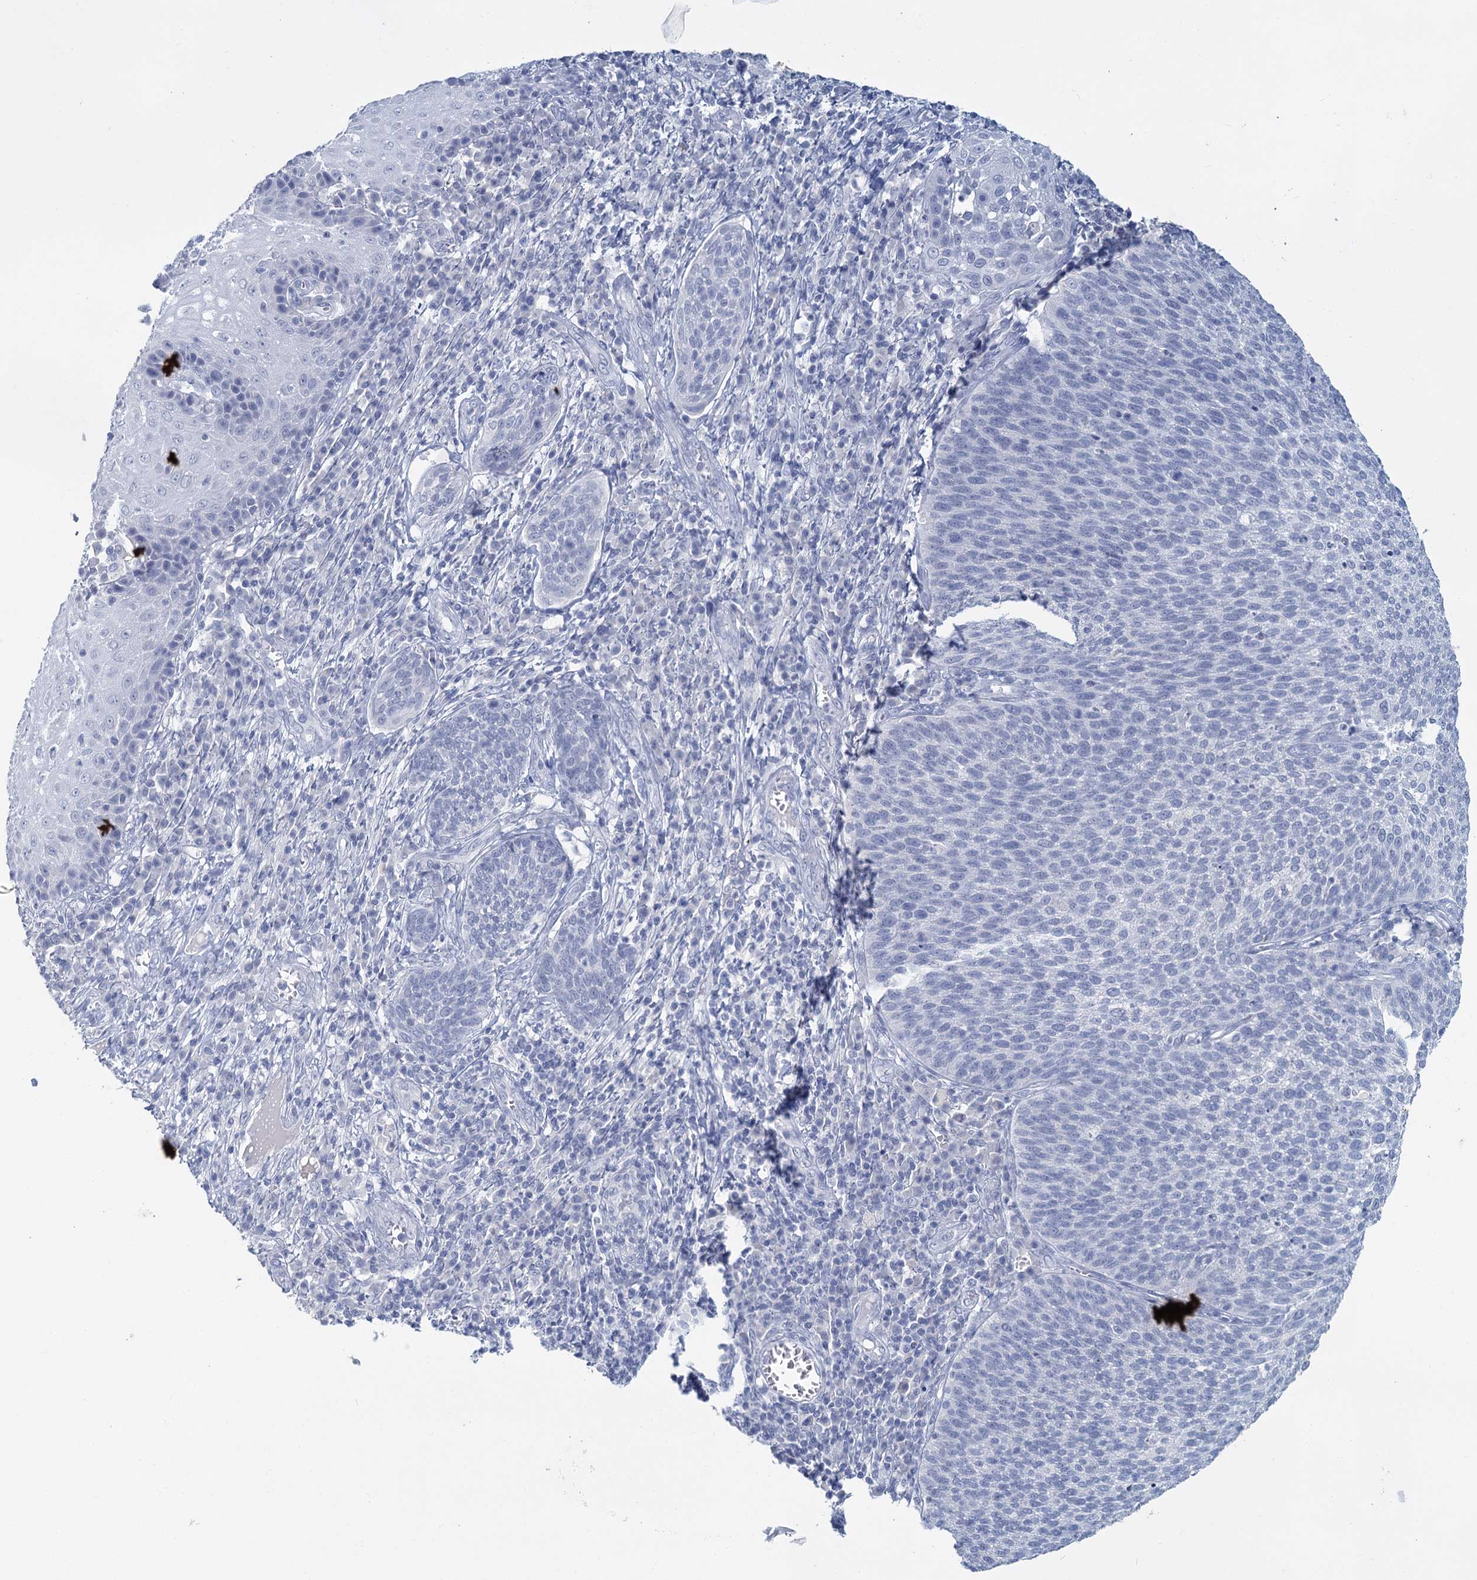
{"staining": {"intensity": "negative", "quantity": "none", "location": "none"}, "tissue": "cervical cancer", "cell_type": "Tumor cells", "image_type": "cancer", "snomed": [{"axis": "morphology", "description": "Squamous cell carcinoma, NOS"}, {"axis": "topography", "description": "Cervix"}], "caption": "Immunohistochemistry of cervical cancer displays no expression in tumor cells.", "gene": "CHGA", "patient": {"sex": "female", "age": 34}}